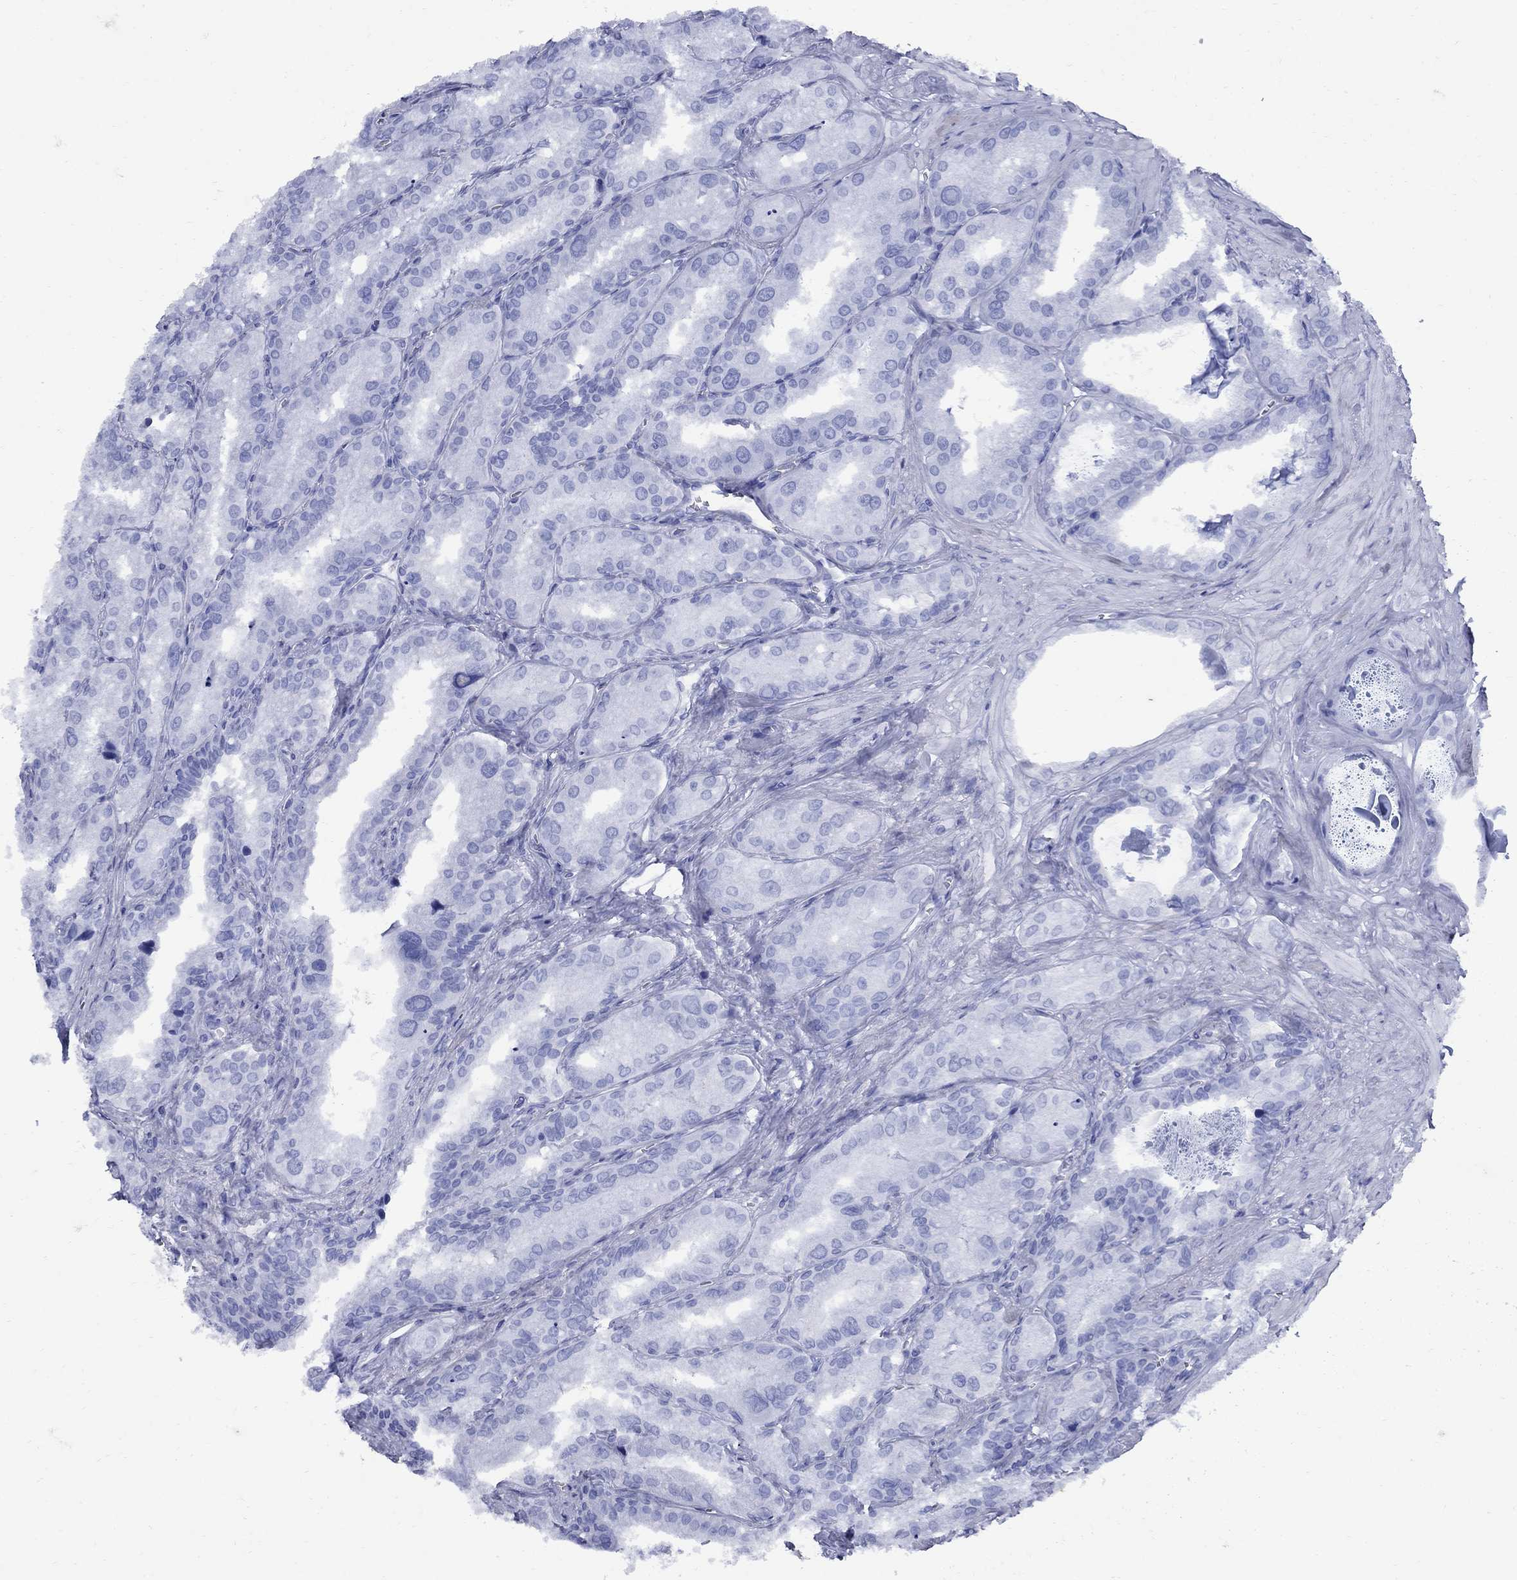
{"staining": {"intensity": "negative", "quantity": "none", "location": "none"}, "tissue": "seminal vesicle", "cell_type": "Glandular cells", "image_type": "normal", "snomed": [{"axis": "morphology", "description": "Normal tissue, NOS"}, {"axis": "topography", "description": "Seminal veicle"}], "caption": "Immunohistochemistry (IHC) of unremarkable seminal vesicle displays no expression in glandular cells. (DAB IHC visualized using brightfield microscopy, high magnification).", "gene": "CD1A", "patient": {"sex": "male", "age": 57}}